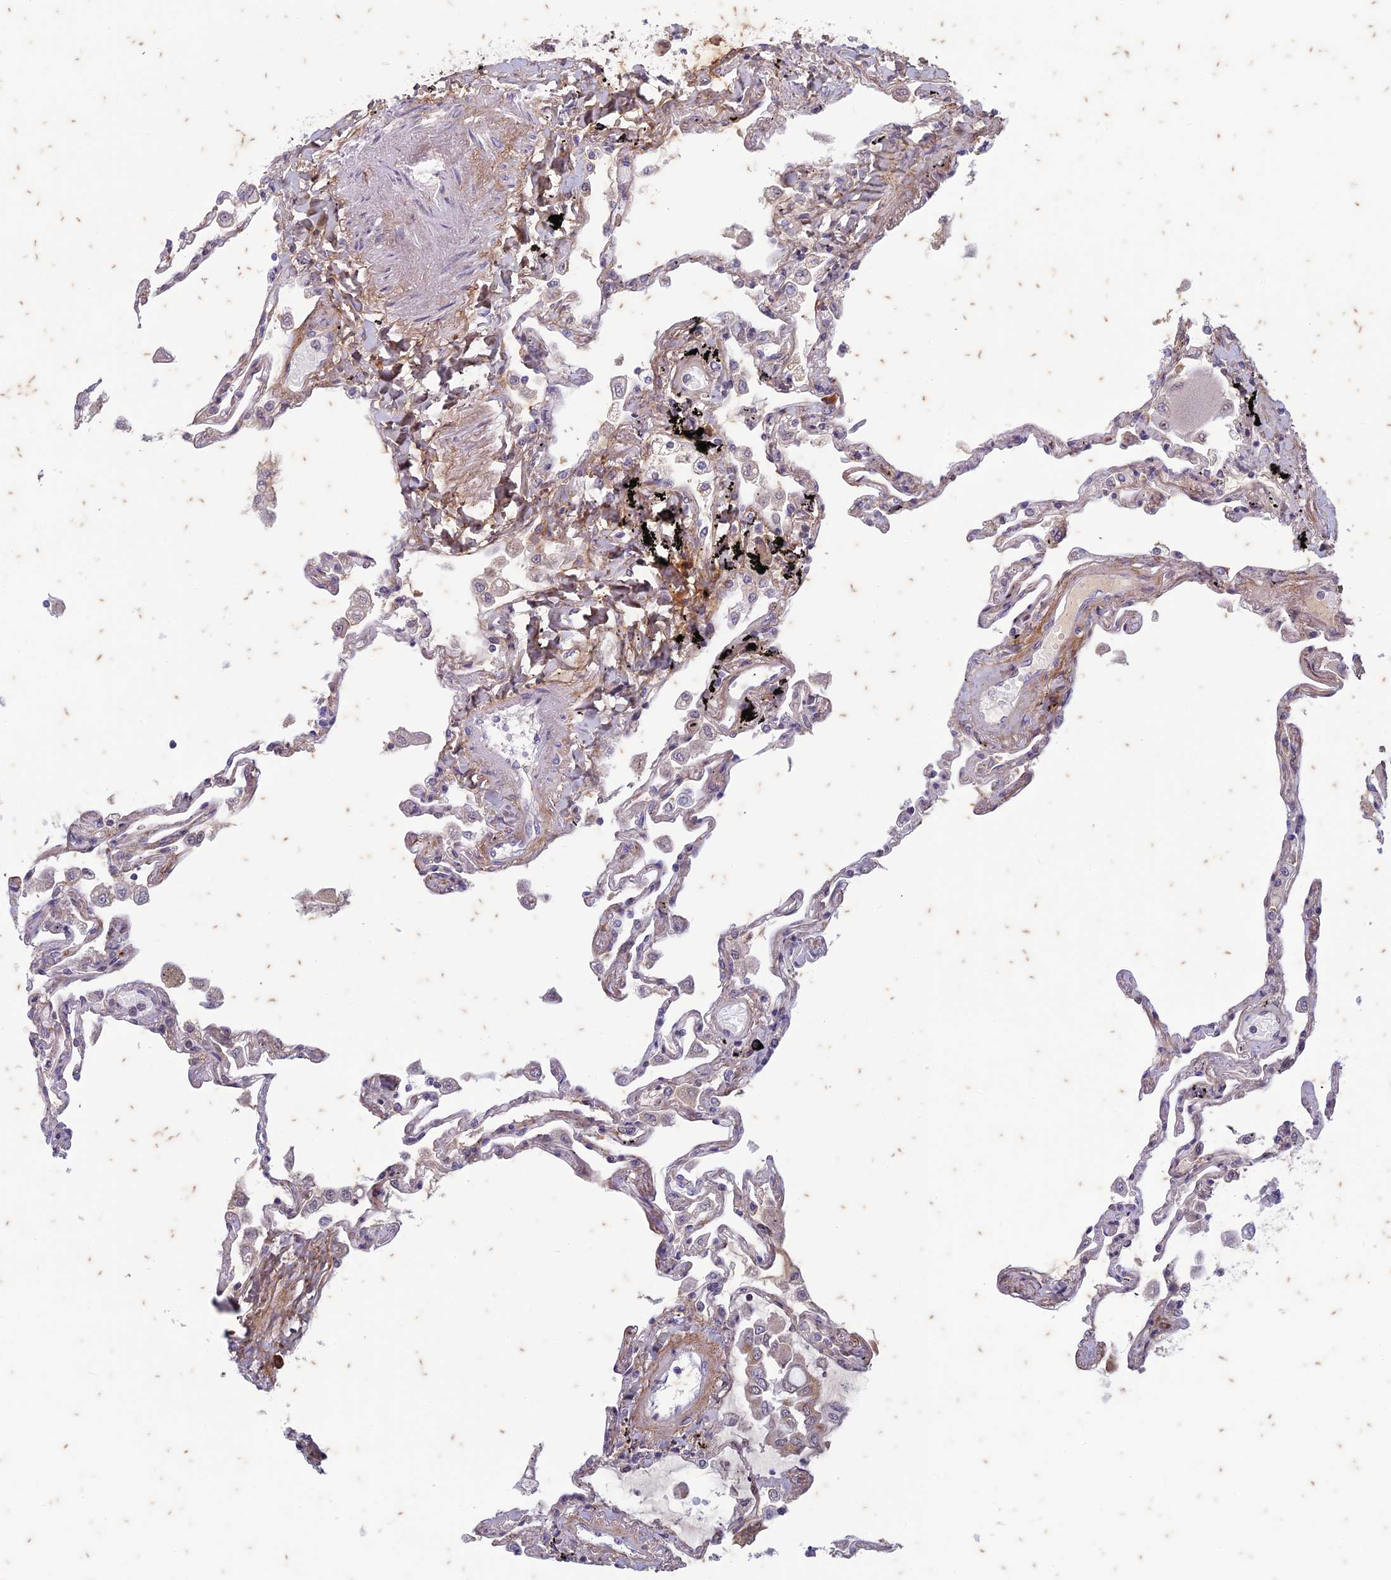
{"staining": {"intensity": "weak", "quantity": "<25%", "location": "cytoplasmic/membranous,nuclear"}, "tissue": "lung", "cell_type": "Alveolar cells", "image_type": "normal", "snomed": [{"axis": "morphology", "description": "Normal tissue, NOS"}, {"axis": "topography", "description": "Lung"}], "caption": "Immunohistochemical staining of normal lung demonstrates no significant positivity in alveolar cells. (DAB (3,3'-diaminobenzidine) immunohistochemistry (IHC), high magnification).", "gene": "PABPN1L", "patient": {"sex": "female", "age": 67}}